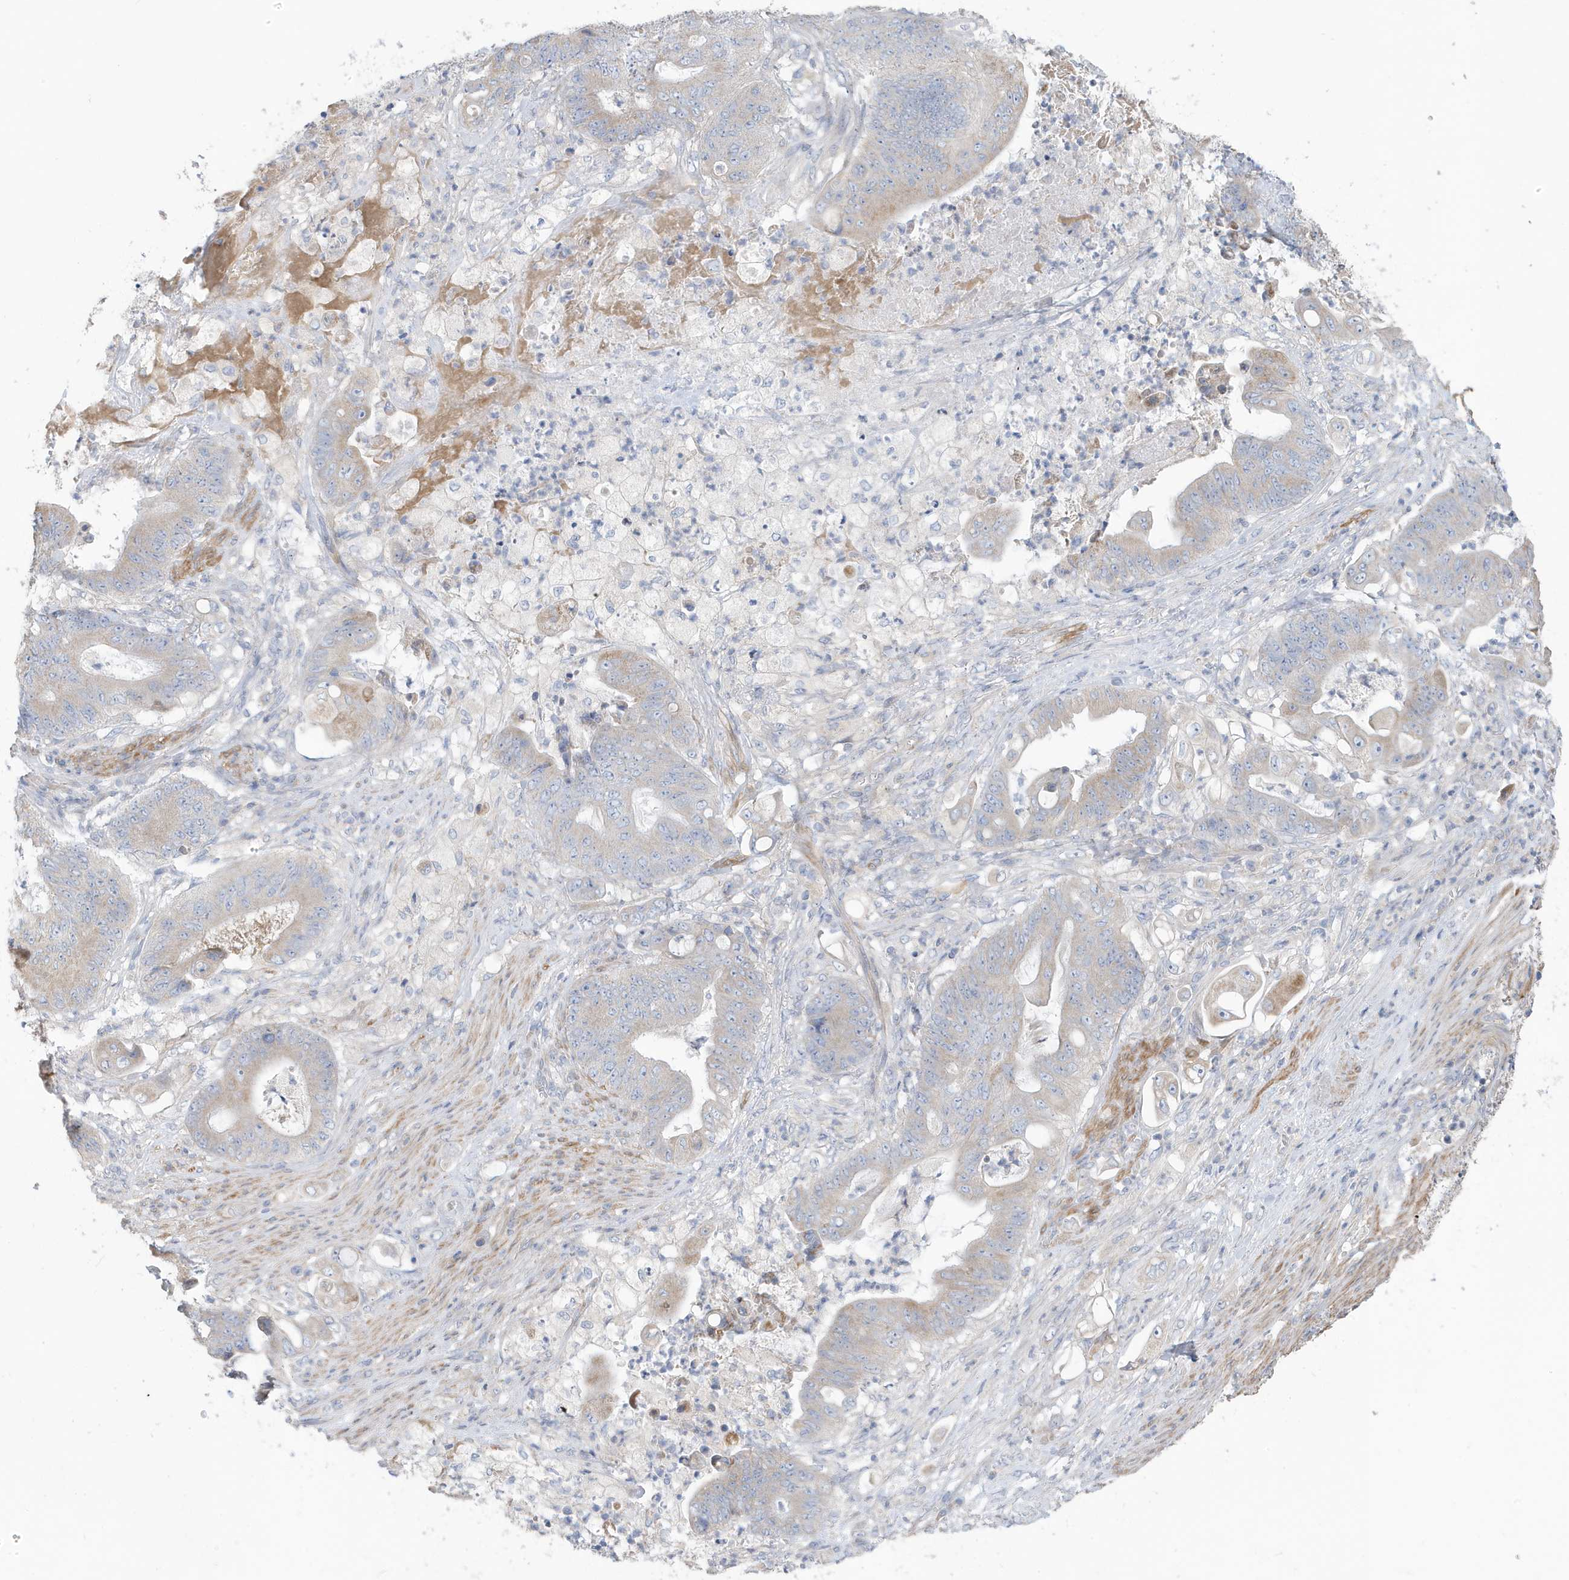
{"staining": {"intensity": "weak", "quantity": "<25%", "location": "cytoplasmic/membranous"}, "tissue": "stomach cancer", "cell_type": "Tumor cells", "image_type": "cancer", "snomed": [{"axis": "morphology", "description": "Adenocarcinoma, NOS"}, {"axis": "topography", "description": "Stomach"}], "caption": "Stomach cancer was stained to show a protein in brown. There is no significant staining in tumor cells. The staining was performed using DAB (3,3'-diaminobenzidine) to visualize the protein expression in brown, while the nuclei were stained in blue with hematoxylin (Magnification: 20x).", "gene": "ATP13A5", "patient": {"sex": "female", "age": 73}}